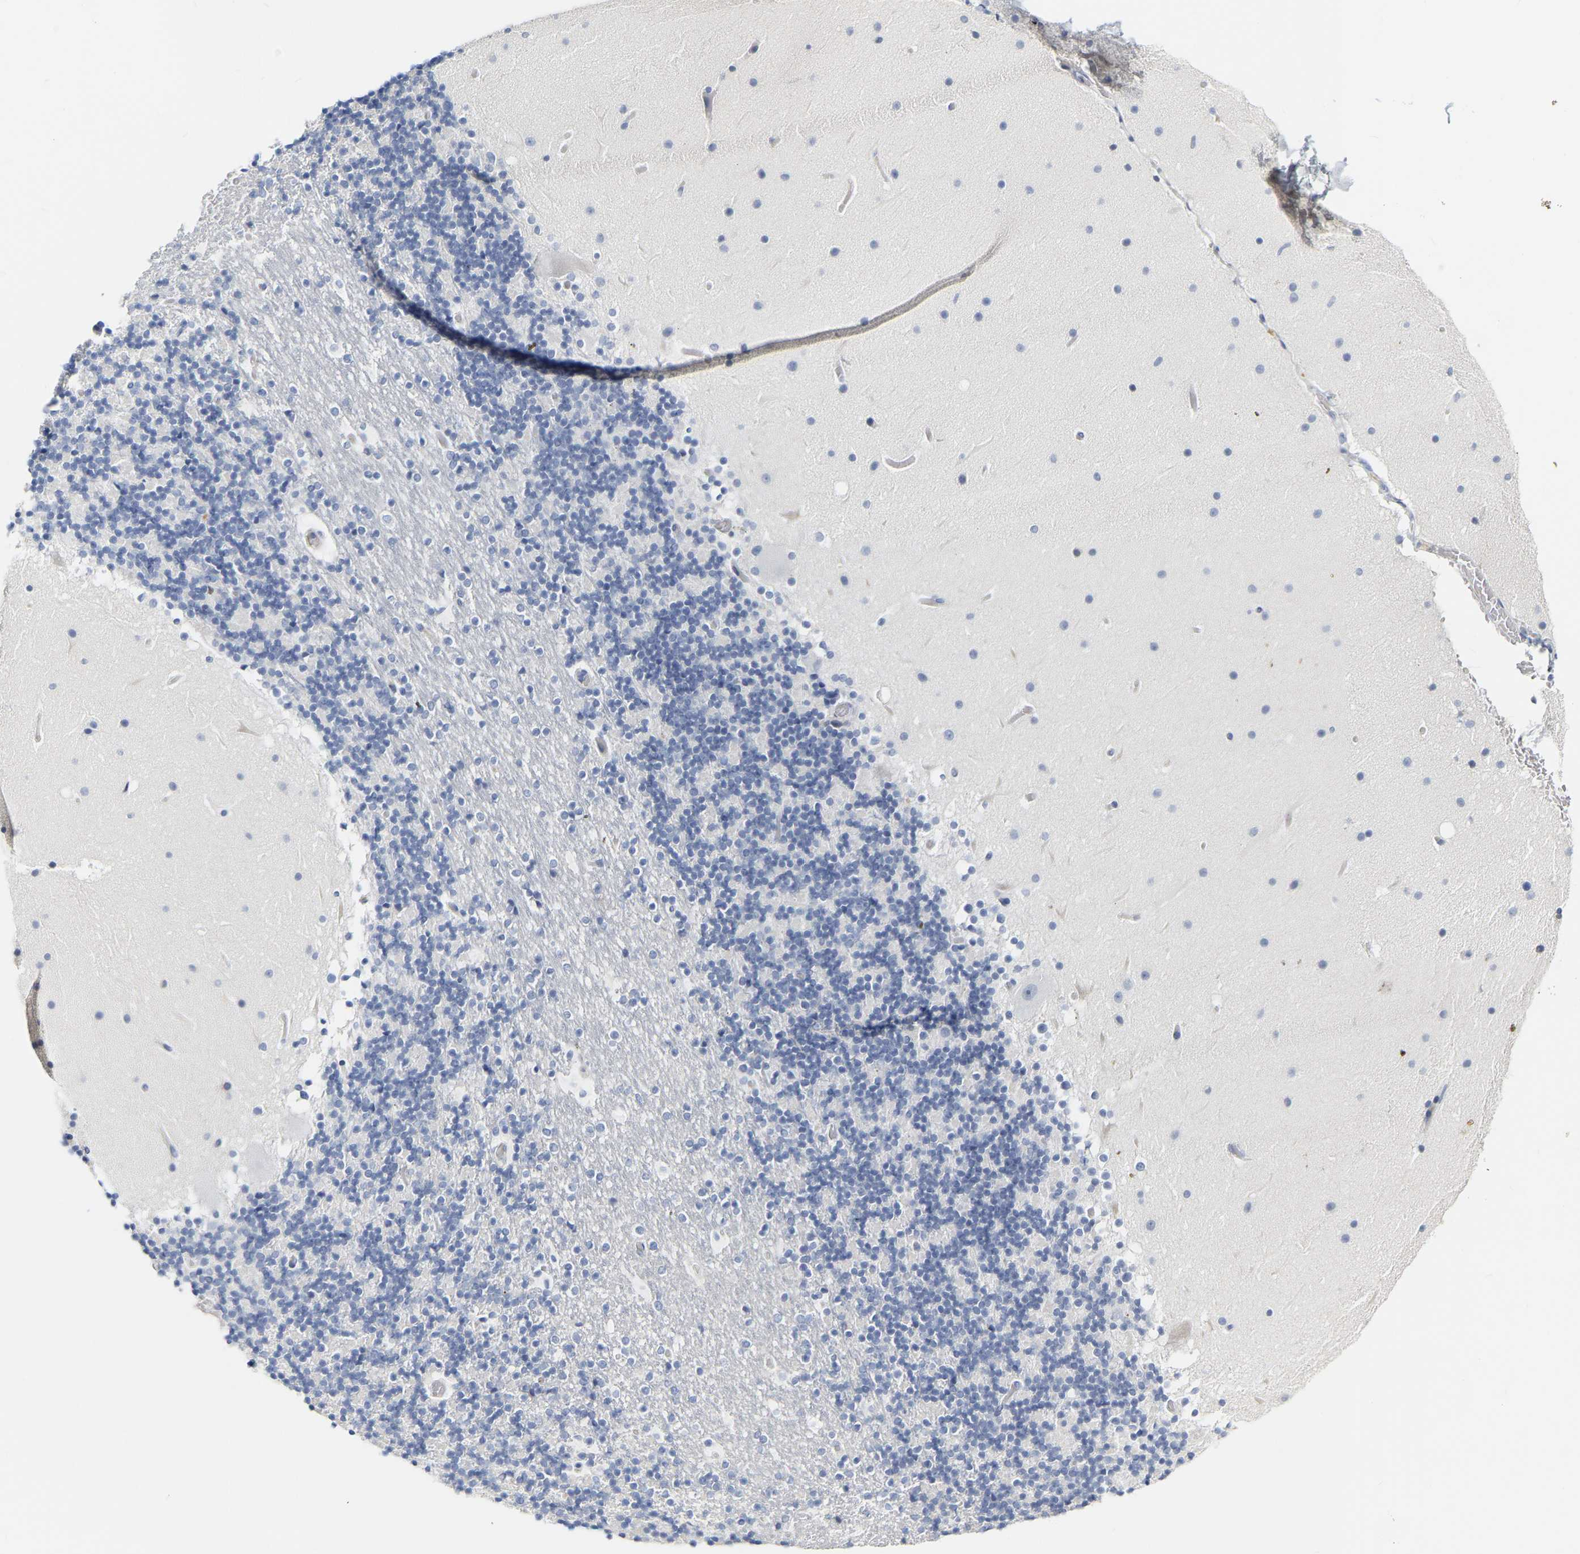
{"staining": {"intensity": "negative", "quantity": "none", "location": "none"}, "tissue": "cerebellum", "cell_type": "Cells in granular layer", "image_type": "normal", "snomed": [{"axis": "morphology", "description": "Normal tissue, NOS"}, {"axis": "topography", "description": "Cerebellum"}], "caption": "Histopathology image shows no significant protein expression in cells in granular layer of normal cerebellum.", "gene": "GNAS", "patient": {"sex": "male", "age": 57}}